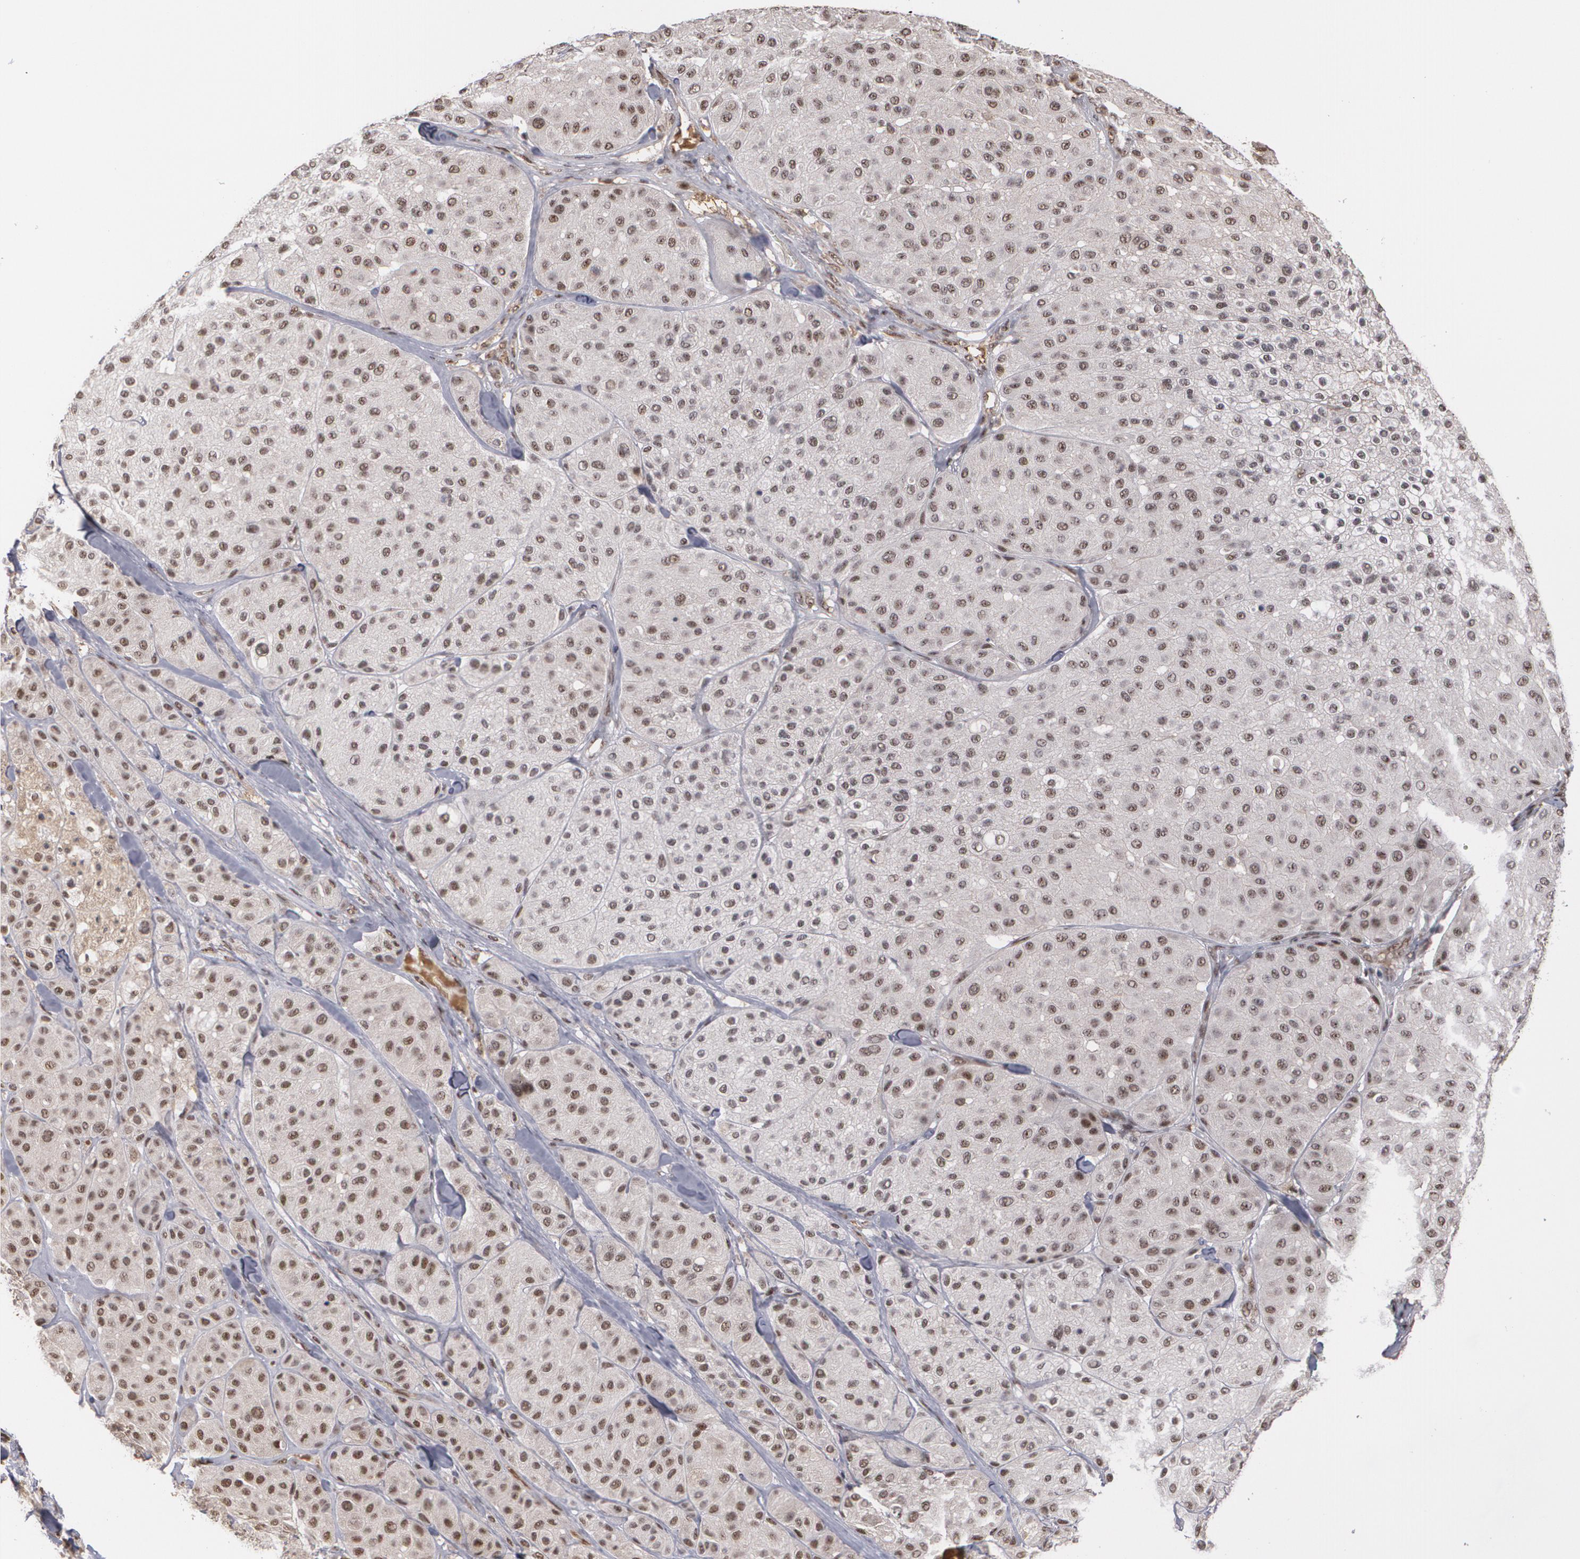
{"staining": {"intensity": "weak", "quantity": "25%-75%", "location": "nuclear"}, "tissue": "melanoma", "cell_type": "Tumor cells", "image_type": "cancer", "snomed": [{"axis": "morphology", "description": "Normal tissue, NOS"}, {"axis": "morphology", "description": "Malignant melanoma, Metastatic site"}, {"axis": "topography", "description": "Skin"}], "caption": "Immunohistochemistry (DAB (3,3'-diaminobenzidine)) staining of human malignant melanoma (metastatic site) demonstrates weak nuclear protein staining in about 25%-75% of tumor cells.", "gene": "ZNF234", "patient": {"sex": "male", "age": 41}}